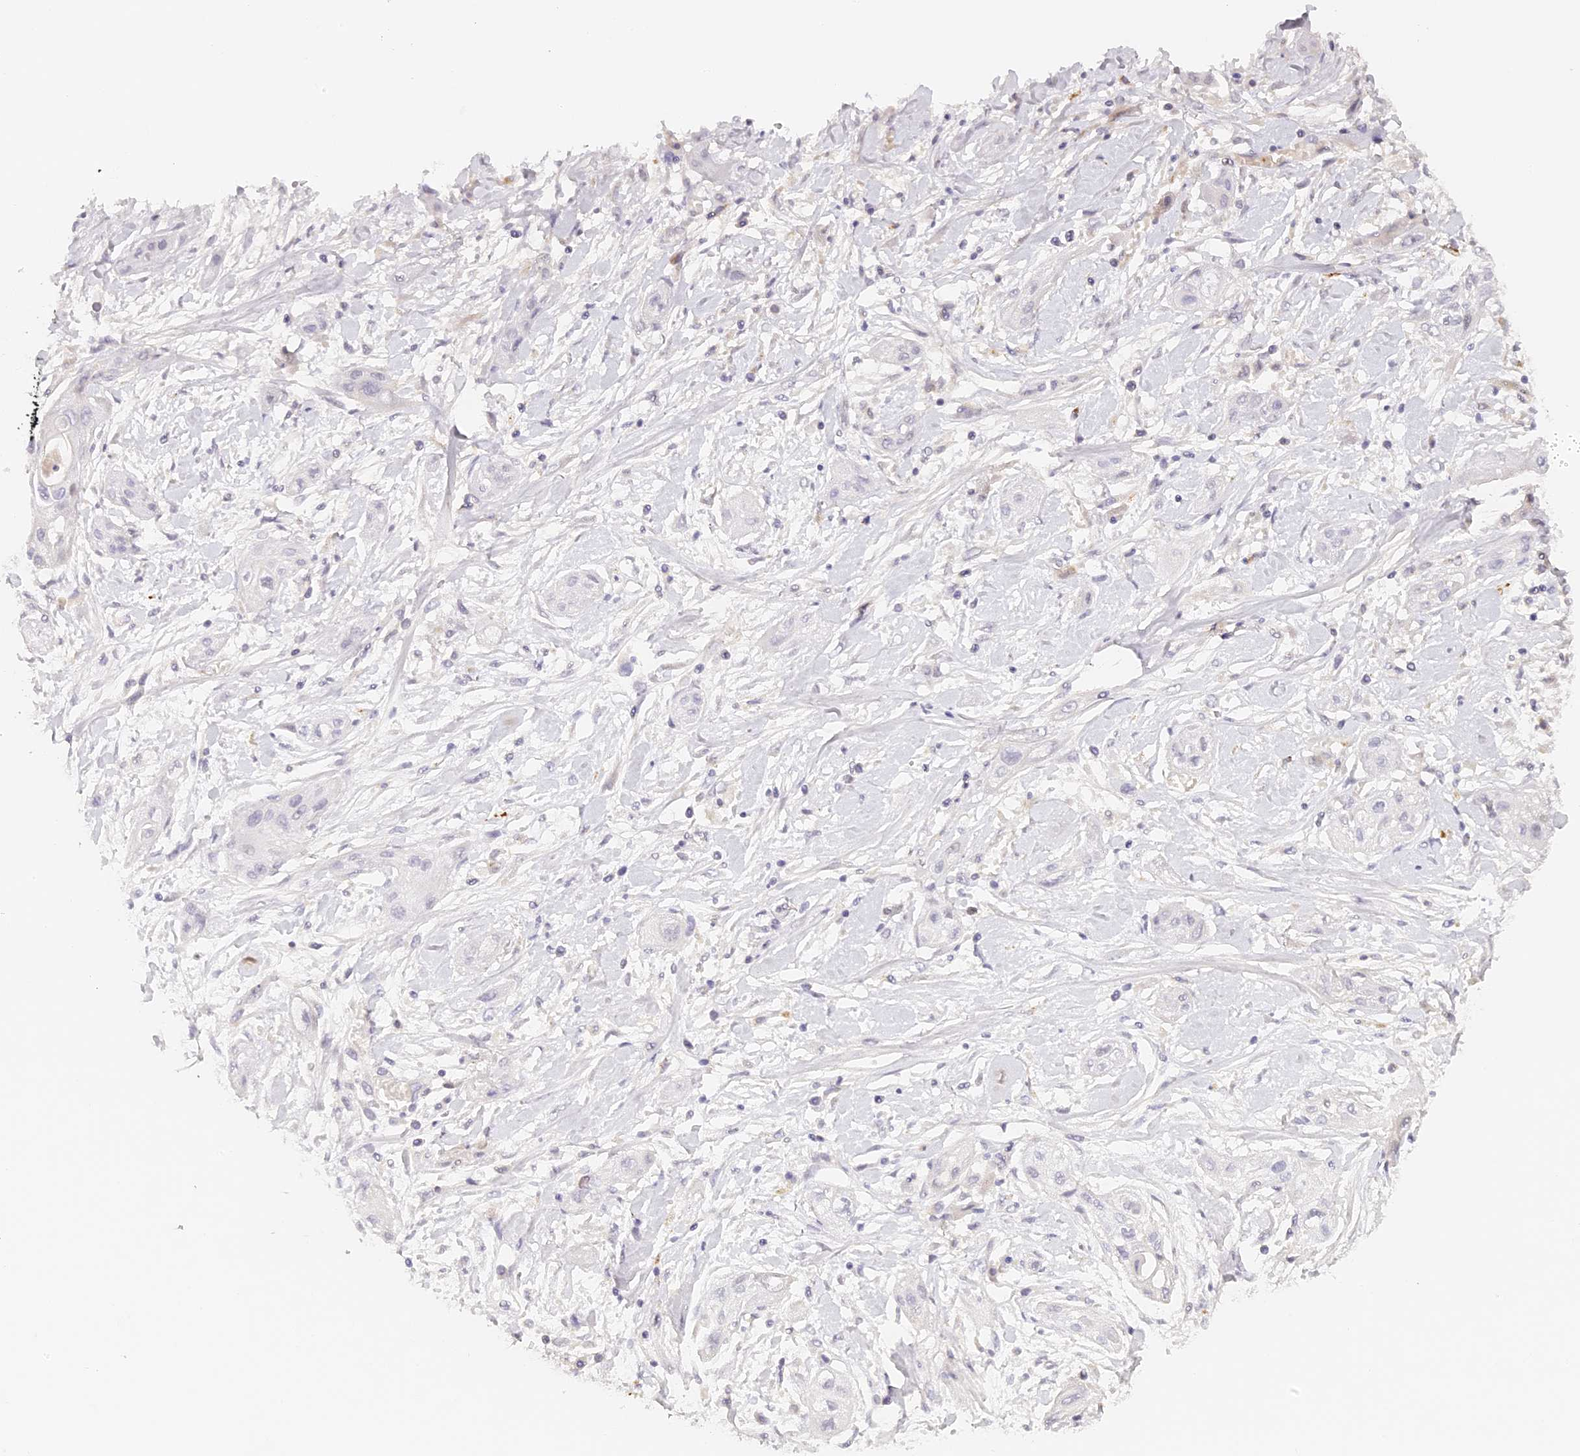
{"staining": {"intensity": "negative", "quantity": "none", "location": "none"}, "tissue": "lung cancer", "cell_type": "Tumor cells", "image_type": "cancer", "snomed": [{"axis": "morphology", "description": "Squamous cell carcinoma, NOS"}, {"axis": "topography", "description": "Lung"}], "caption": "Micrograph shows no significant protein expression in tumor cells of lung cancer (squamous cell carcinoma).", "gene": "ELL3", "patient": {"sex": "female", "age": 47}}